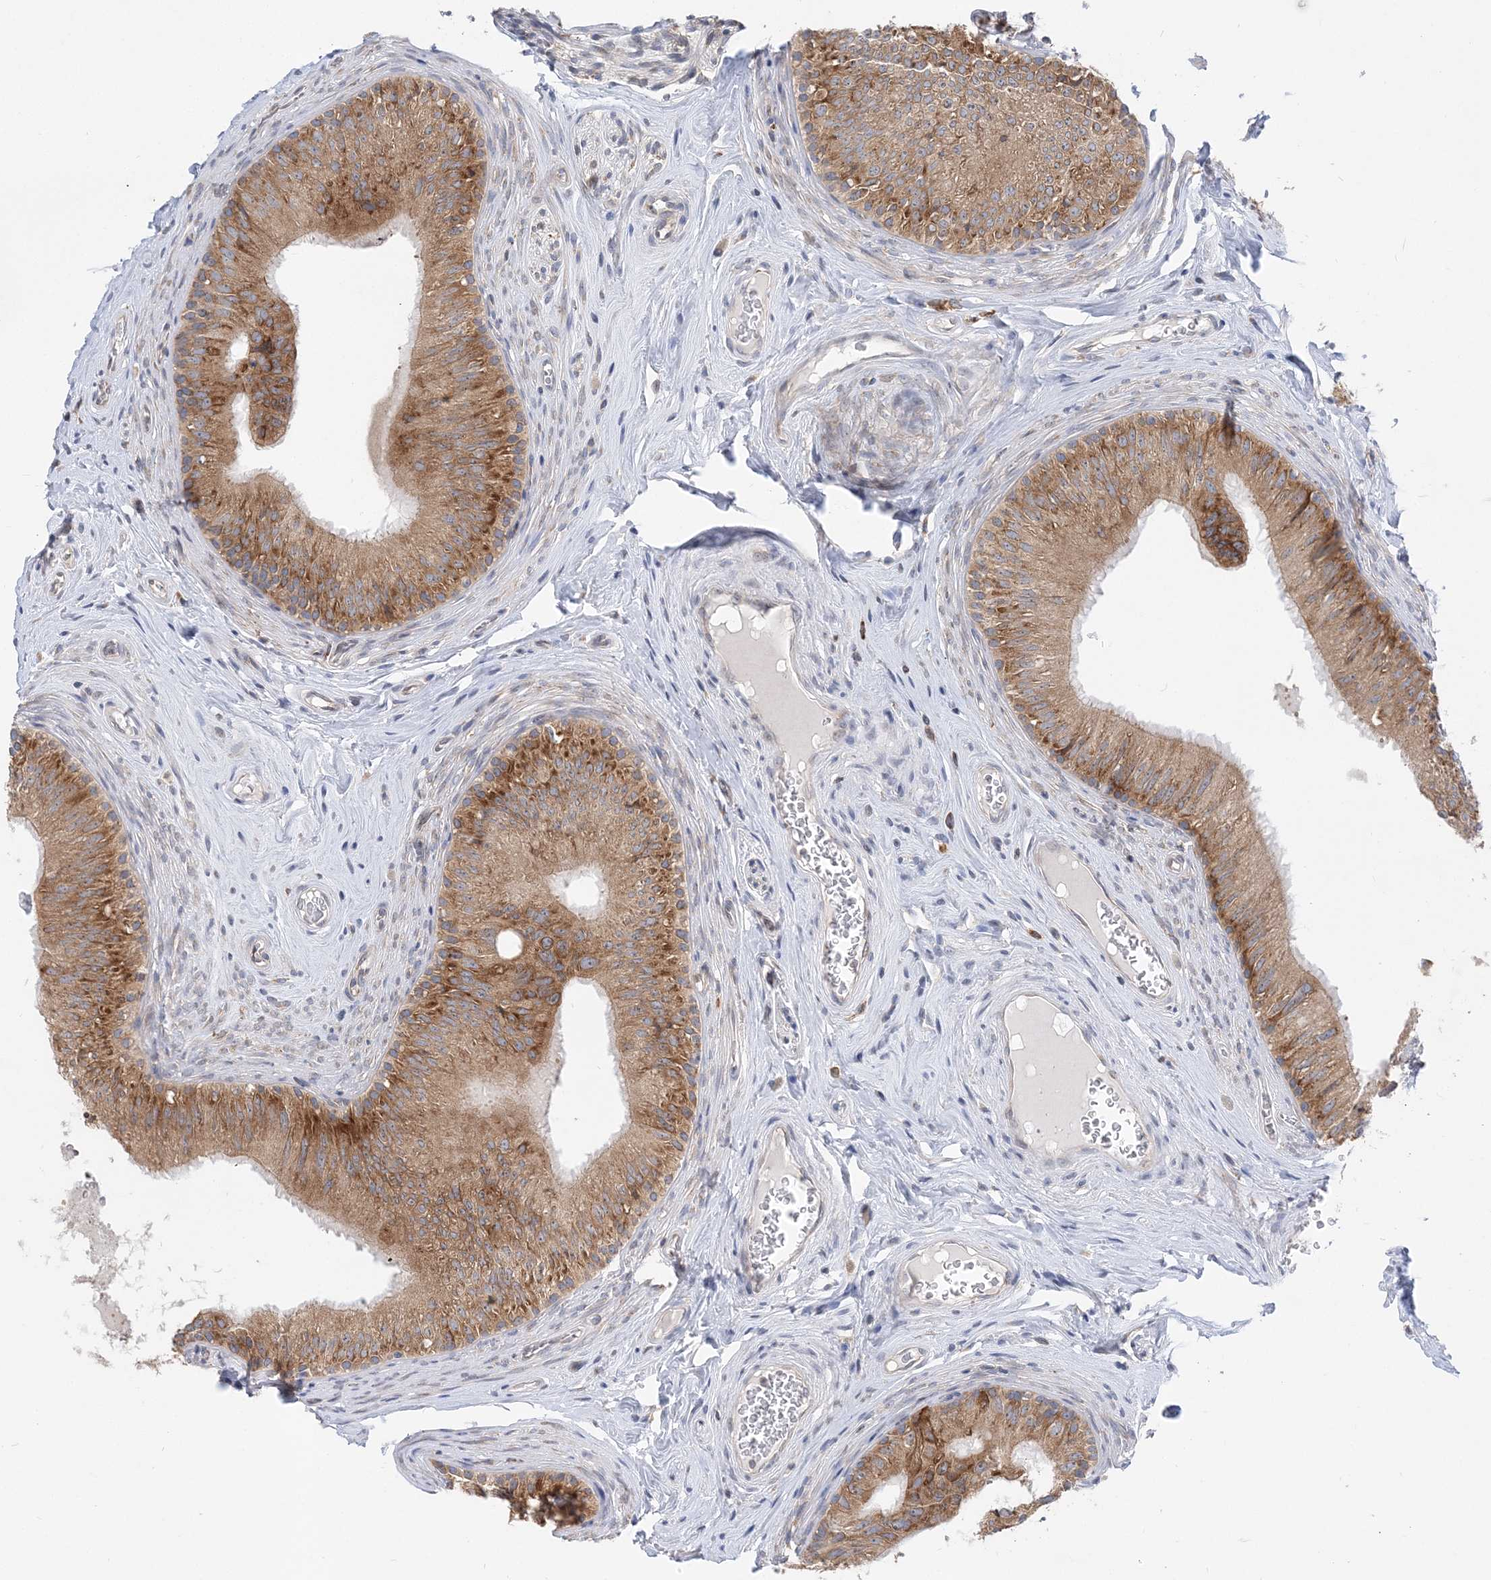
{"staining": {"intensity": "moderate", "quantity": ">75%", "location": "cytoplasmic/membranous"}, "tissue": "epididymis", "cell_type": "Glandular cells", "image_type": "normal", "snomed": [{"axis": "morphology", "description": "Normal tissue, NOS"}, {"axis": "topography", "description": "Epididymis"}], "caption": "Immunohistochemical staining of unremarkable human epididymis reveals >75% levels of moderate cytoplasmic/membranous protein positivity in approximately >75% of glandular cells.", "gene": "LARP4B", "patient": {"sex": "male", "age": 46}}